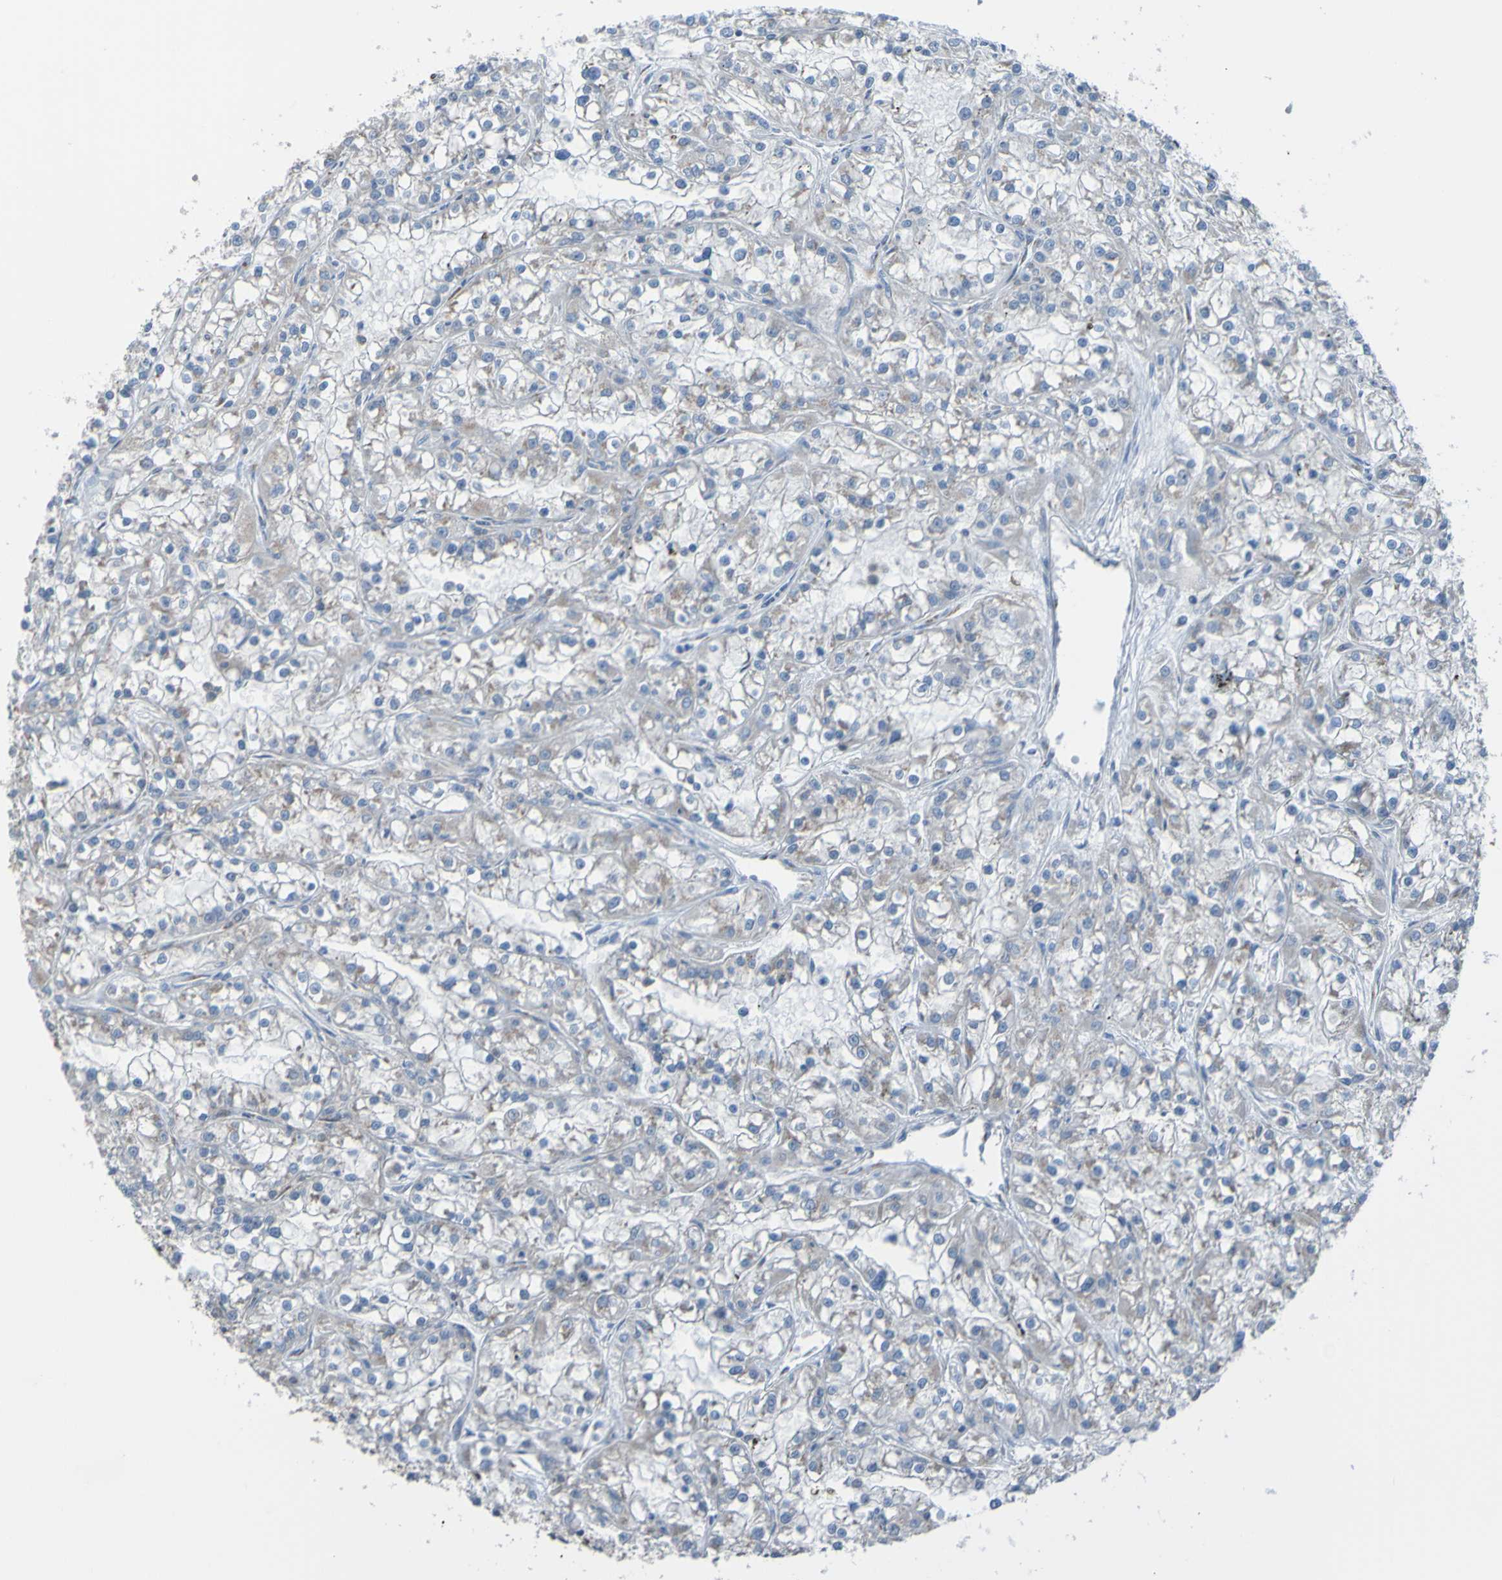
{"staining": {"intensity": "negative", "quantity": "none", "location": "none"}, "tissue": "renal cancer", "cell_type": "Tumor cells", "image_type": "cancer", "snomed": [{"axis": "morphology", "description": "Adenocarcinoma, NOS"}, {"axis": "topography", "description": "Kidney"}], "caption": "This is an immunohistochemistry (IHC) photomicrograph of renal adenocarcinoma. There is no positivity in tumor cells.", "gene": "MINAR1", "patient": {"sex": "female", "age": 52}}